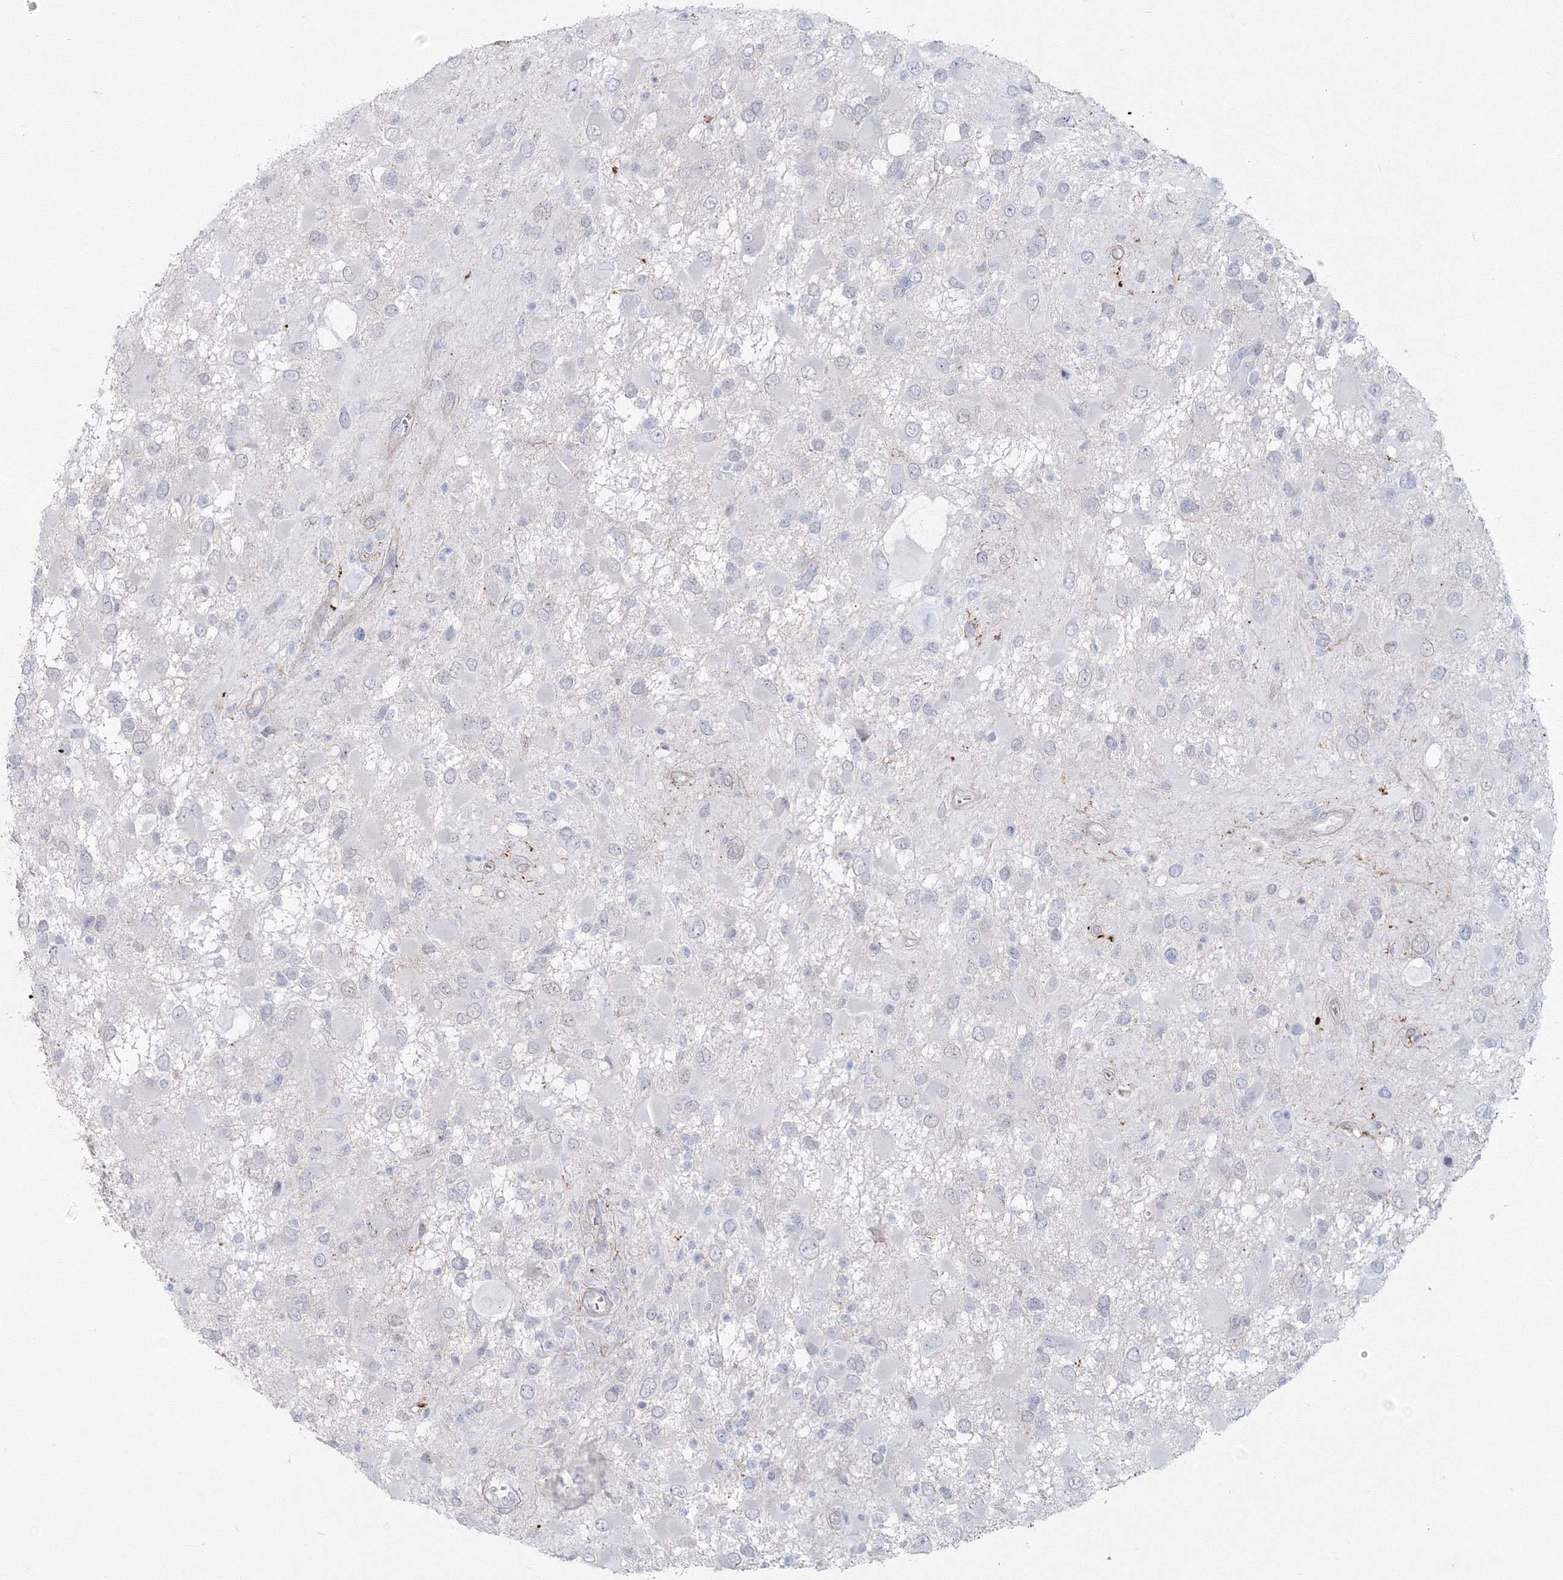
{"staining": {"intensity": "negative", "quantity": "none", "location": "none"}, "tissue": "glioma", "cell_type": "Tumor cells", "image_type": "cancer", "snomed": [{"axis": "morphology", "description": "Glioma, malignant, High grade"}, {"axis": "topography", "description": "Brain"}], "caption": "IHC photomicrograph of neoplastic tissue: human high-grade glioma (malignant) stained with DAB (3,3'-diaminobenzidine) shows no significant protein positivity in tumor cells.", "gene": "HYAL2", "patient": {"sex": "male", "age": 53}}